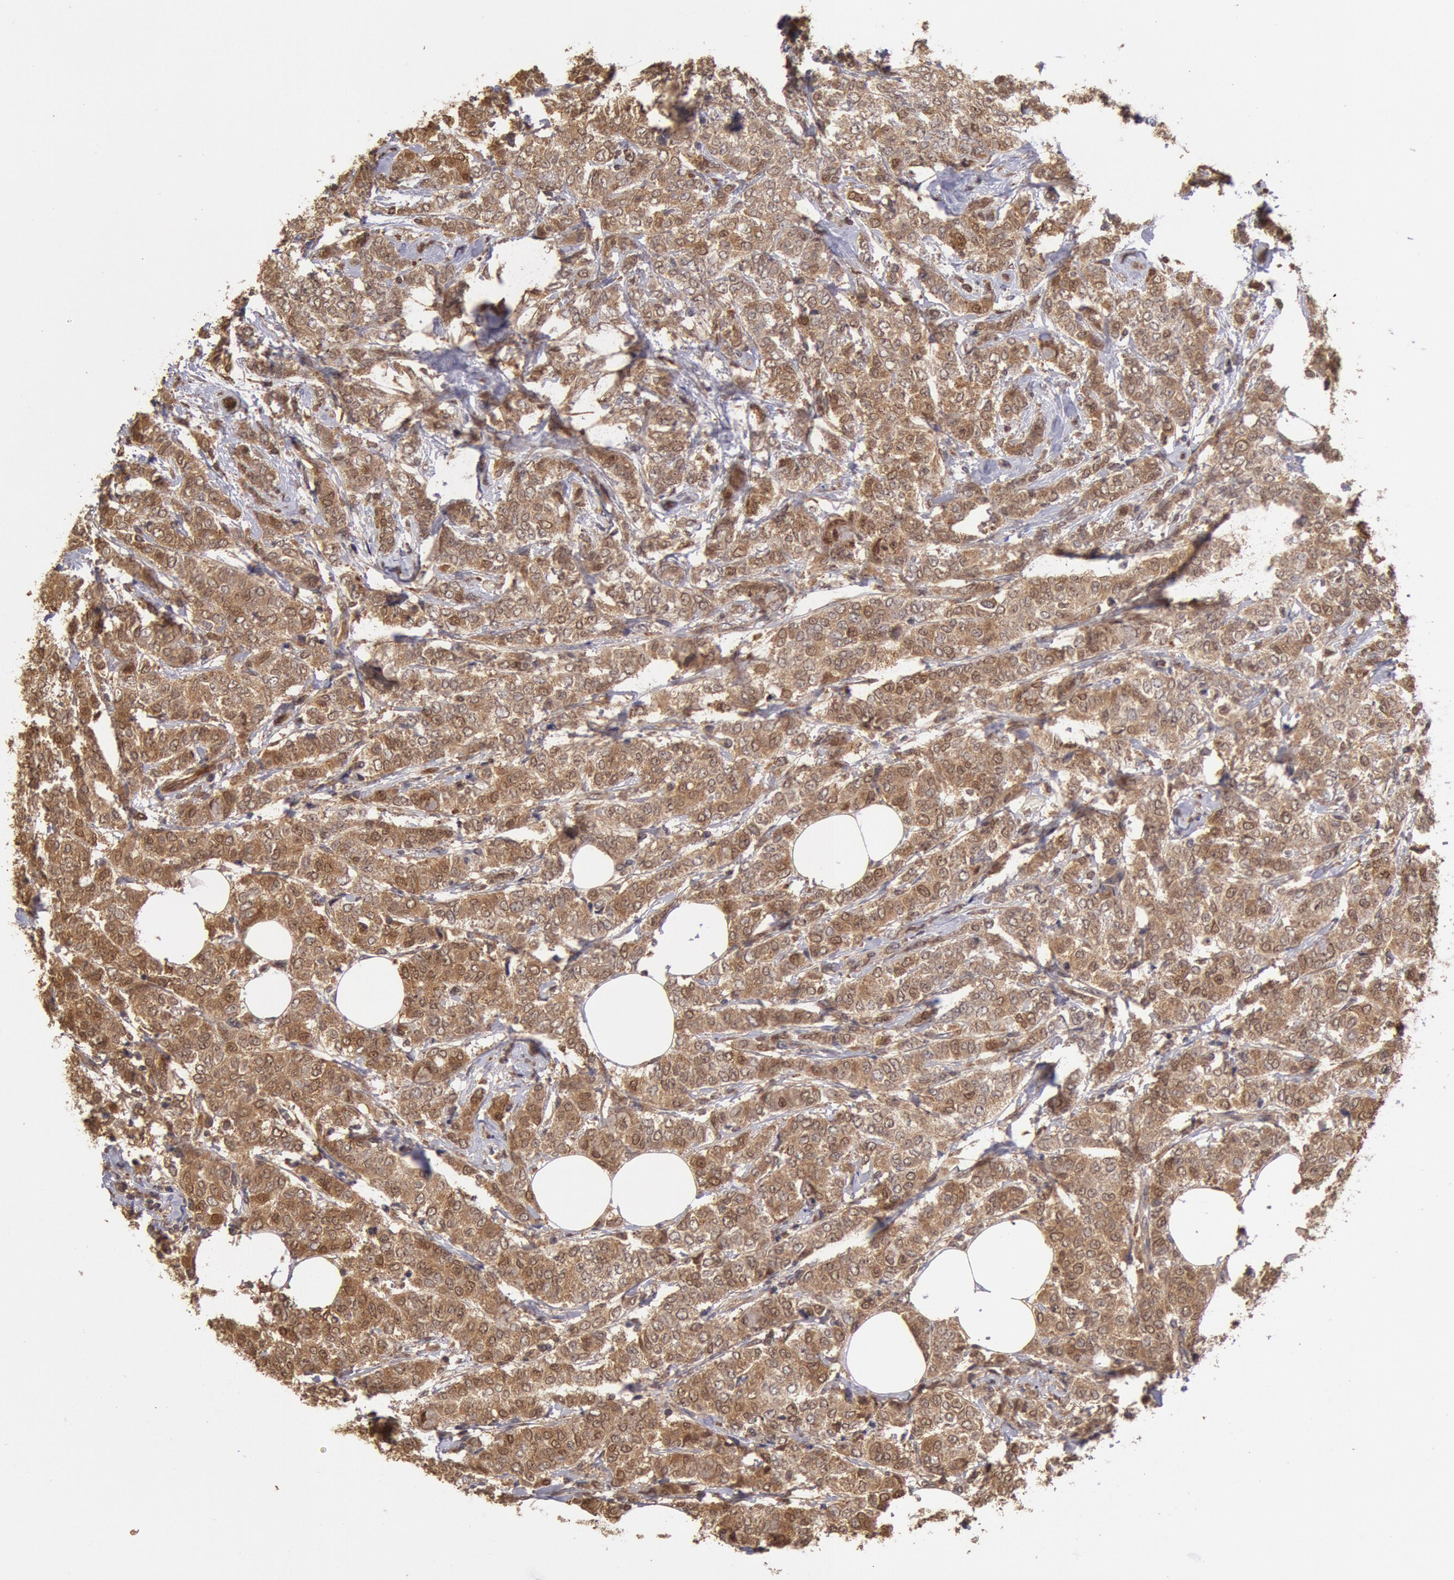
{"staining": {"intensity": "strong", "quantity": ">75%", "location": "cytoplasmic/membranous,nuclear"}, "tissue": "breast cancer", "cell_type": "Tumor cells", "image_type": "cancer", "snomed": [{"axis": "morphology", "description": "Lobular carcinoma"}, {"axis": "topography", "description": "Breast"}], "caption": "High-magnification brightfield microscopy of lobular carcinoma (breast) stained with DAB (brown) and counterstained with hematoxylin (blue). tumor cells exhibit strong cytoplasmic/membranous and nuclear expression is seen in about>75% of cells.", "gene": "COMT", "patient": {"sex": "female", "age": 60}}